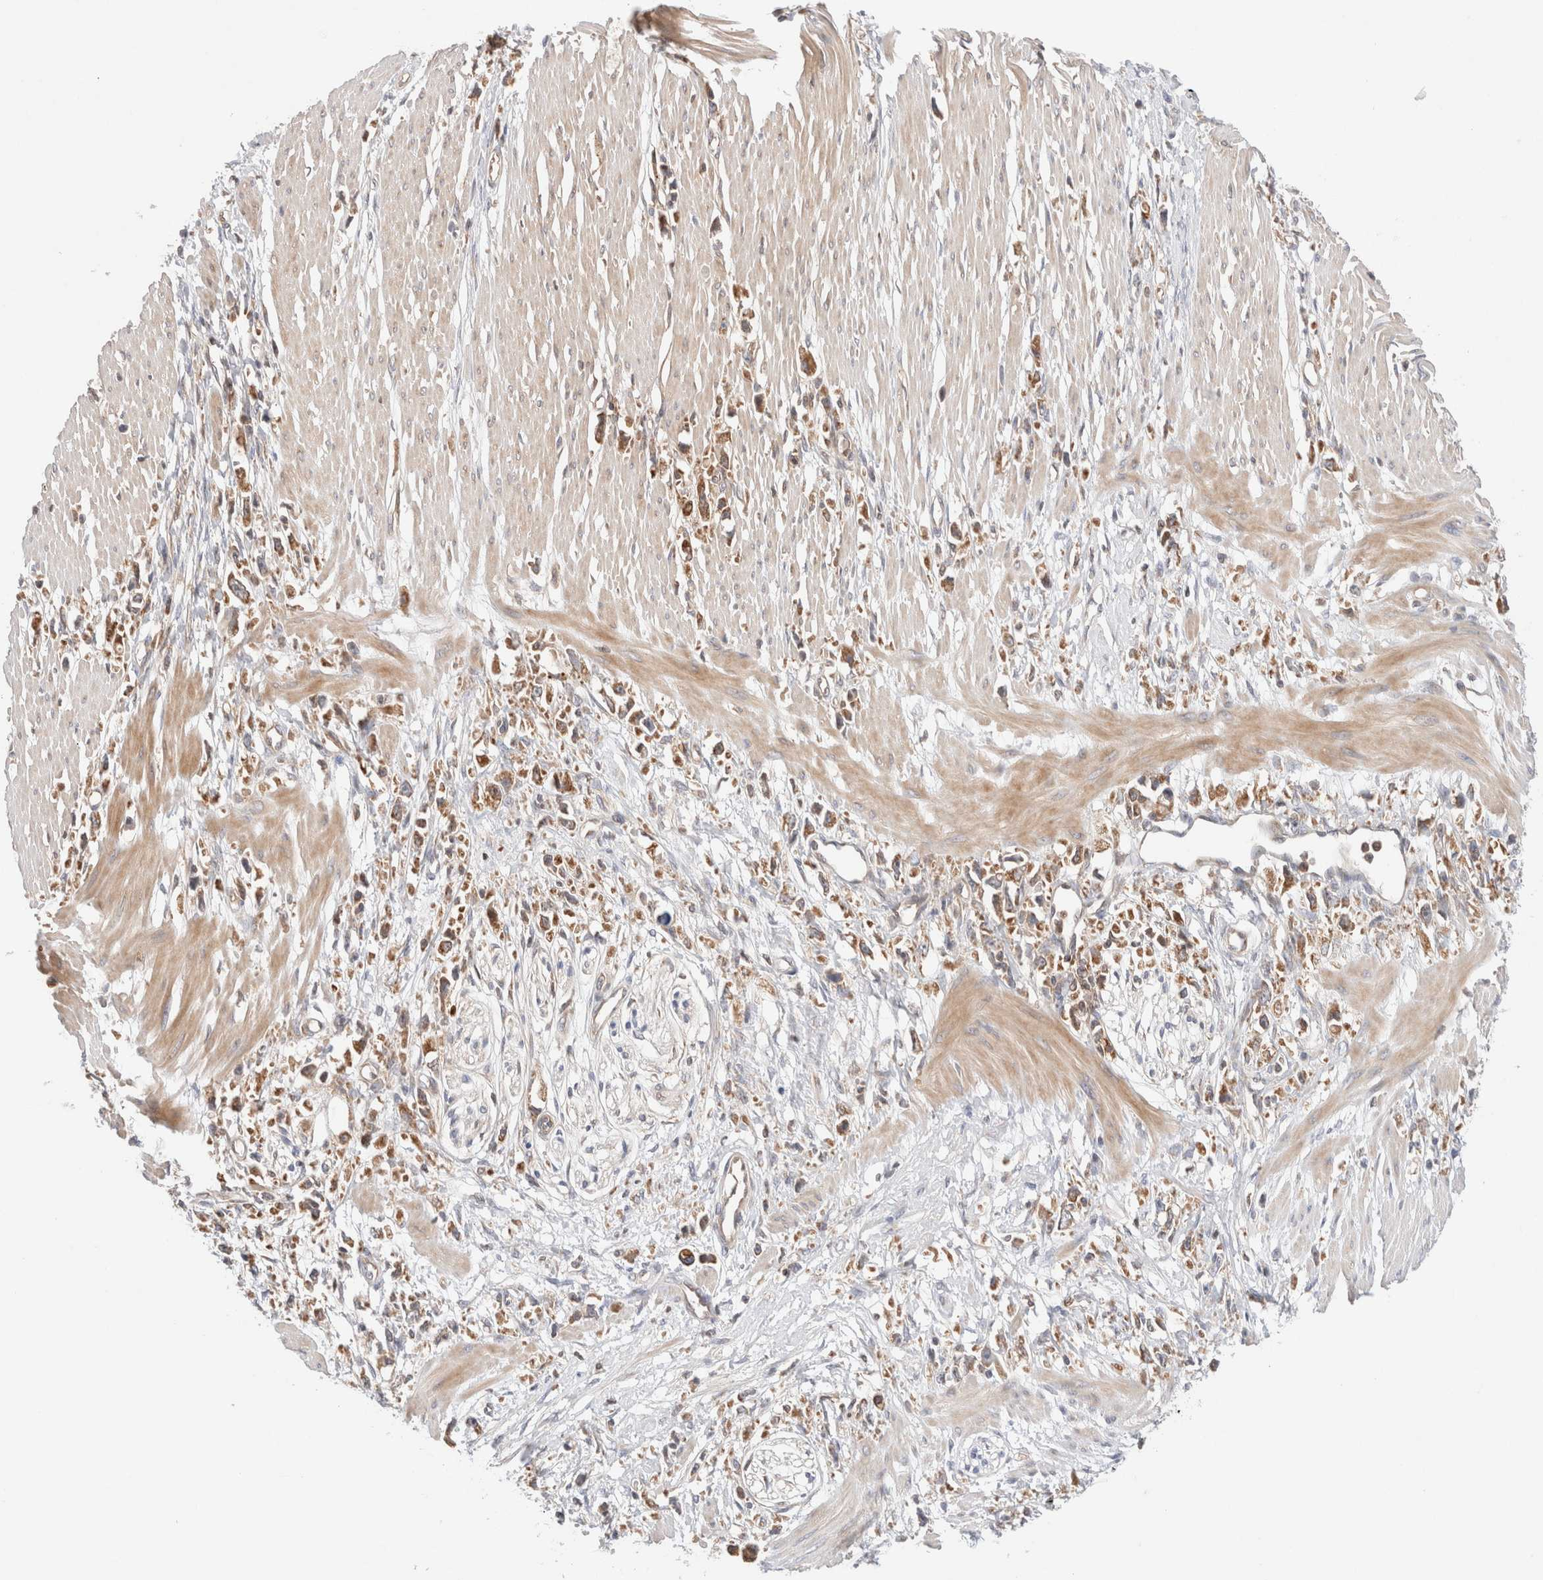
{"staining": {"intensity": "moderate", "quantity": ">75%", "location": "cytoplasmic/membranous"}, "tissue": "stomach cancer", "cell_type": "Tumor cells", "image_type": "cancer", "snomed": [{"axis": "morphology", "description": "Adenocarcinoma, NOS"}, {"axis": "topography", "description": "Stomach"}], "caption": "Brown immunohistochemical staining in stomach cancer displays moderate cytoplasmic/membranous positivity in approximately >75% of tumor cells.", "gene": "SIKE1", "patient": {"sex": "female", "age": 59}}